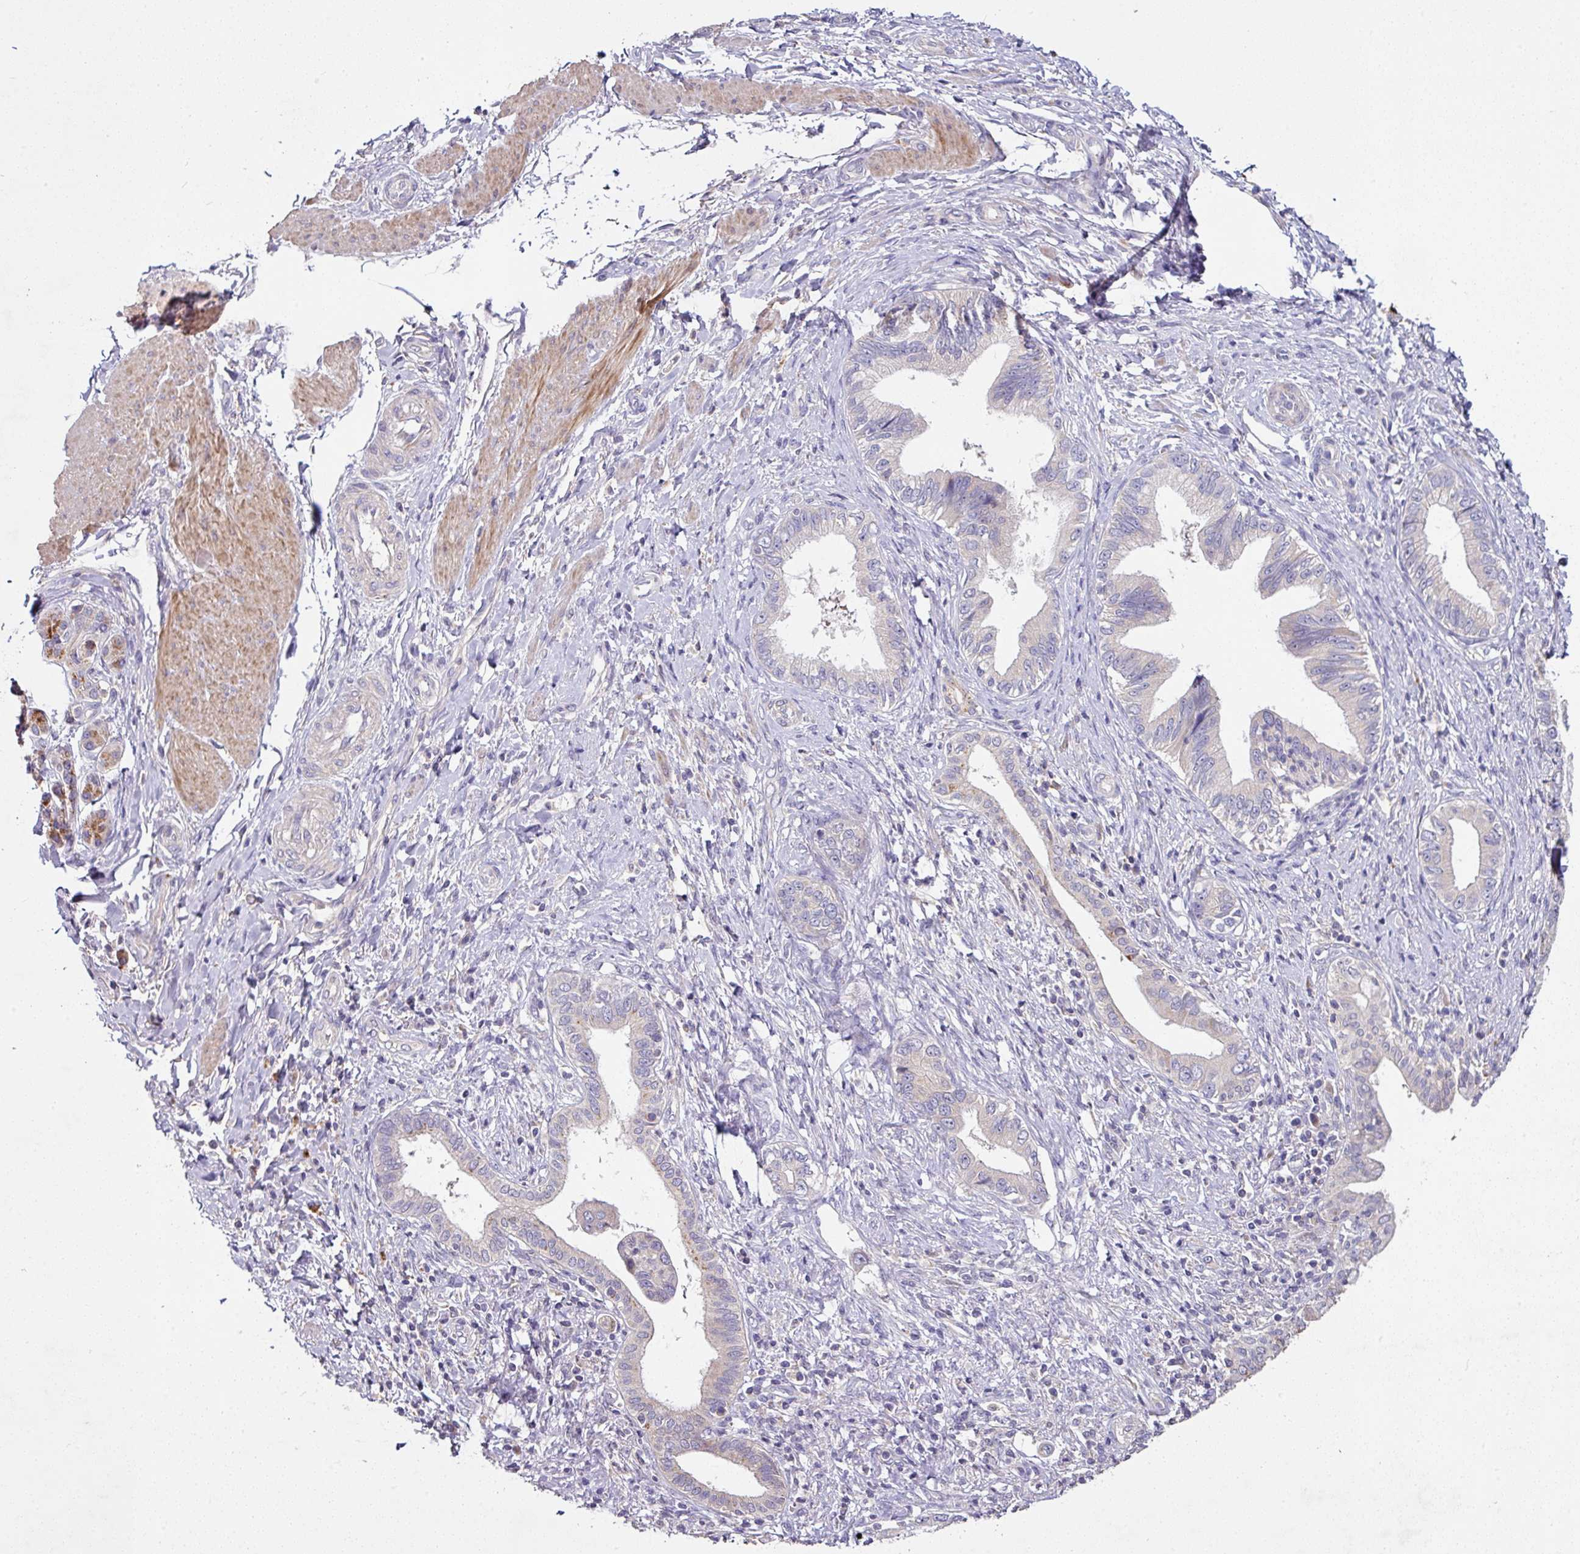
{"staining": {"intensity": "negative", "quantity": "none", "location": "none"}, "tissue": "pancreatic cancer", "cell_type": "Tumor cells", "image_type": "cancer", "snomed": [{"axis": "morphology", "description": "Adenocarcinoma, NOS"}, {"axis": "topography", "description": "Pancreas"}], "caption": "The IHC micrograph has no significant staining in tumor cells of pancreatic cancer (adenocarcinoma) tissue.", "gene": "AEBP2", "patient": {"sex": "female", "age": 55}}